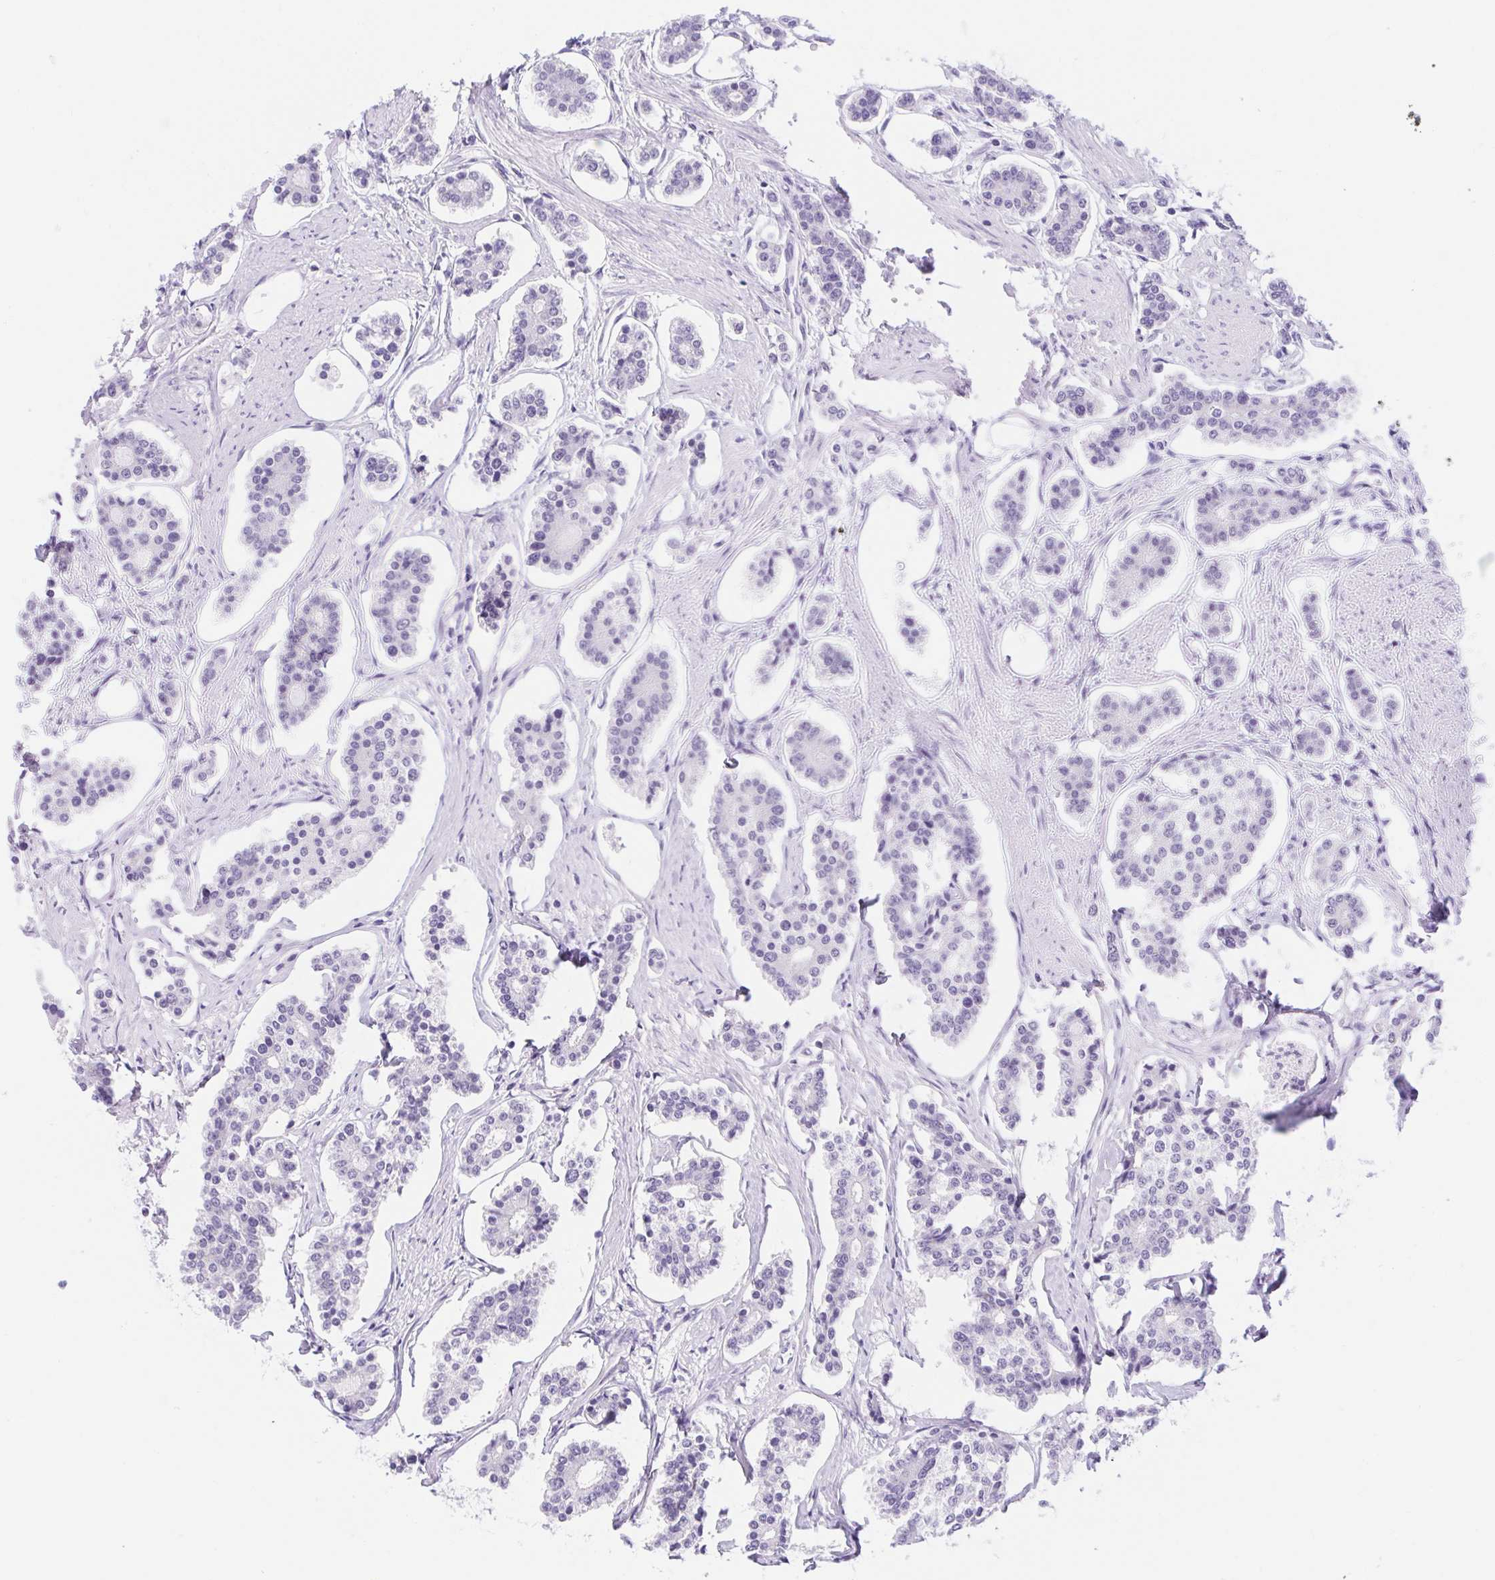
{"staining": {"intensity": "negative", "quantity": "none", "location": "none"}, "tissue": "carcinoid", "cell_type": "Tumor cells", "image_type": "cancer", "snomed": [{"axis": "morphology", "description": "Carcinoid, malignant, NOS"}, {"axis": "topography", "description": "Small intestine"}], "caption": "This is an immunohistochemistry (IHC) photomicrograph of human malignant carcinoid. There is no expression in tumor cells.", "gene": "CAND1", "patient": {"sex": "female", "age": 65}}